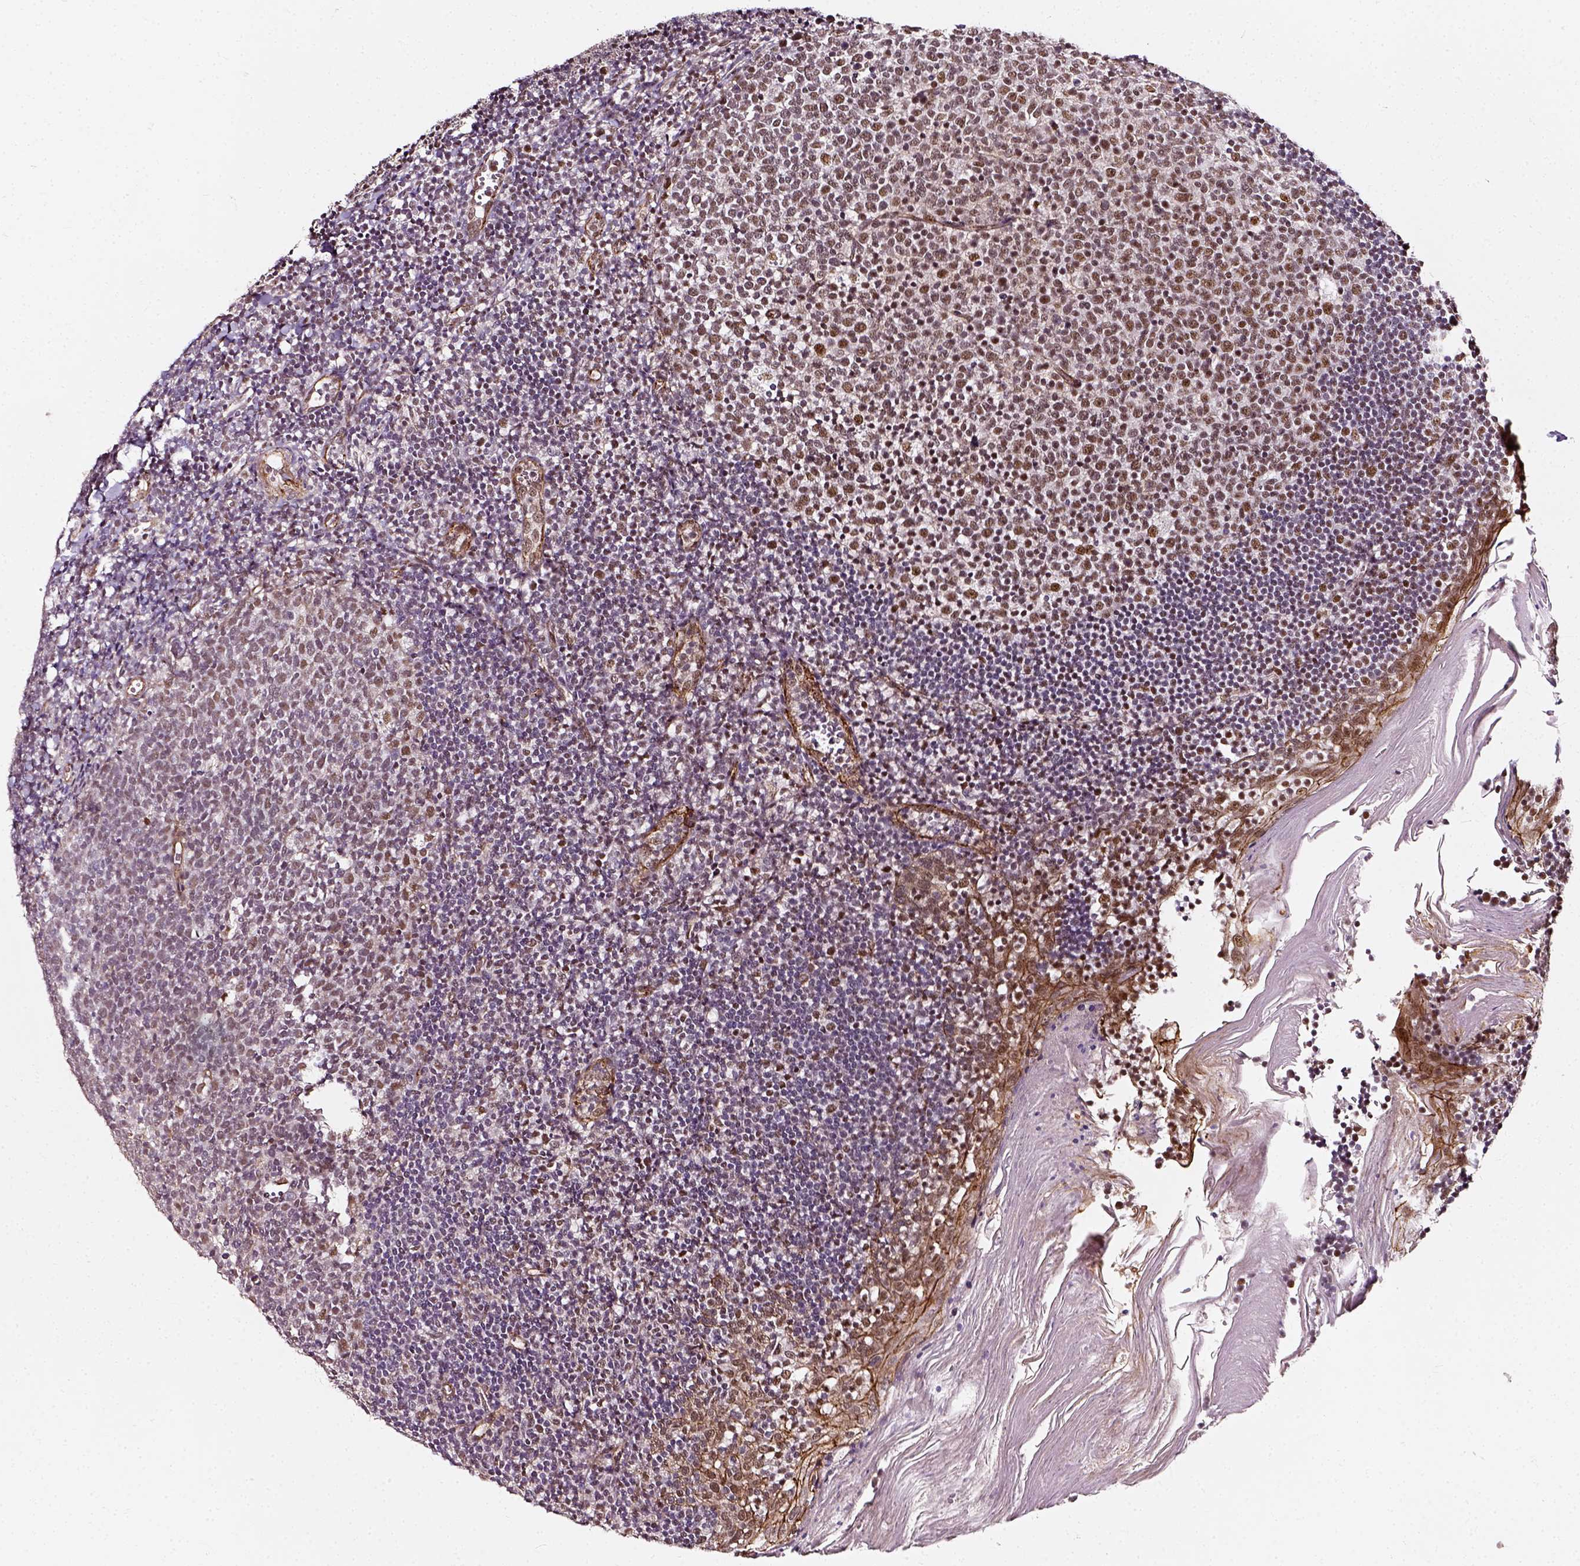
{"staining": {"intensity": "moderate", "quantity": ">75%", "location": "nuclear"}, "tissue": "lymph node", "cell_type": "Germinal center cells", "image_type": "normal", "snomed": [{"axis": "morphology", "description": "Normal tissue, NOS"}, {"axis": "topography", "description": "Lymph node"}], "caption": "This micrograph demonstrates immunohistochemistry staining of normal lymph node, with medium moderate nuclear expression in approximately >75% of germinal center cells.", "gene": "NACC1", "patient": {"sex": "female", "age": 21}}